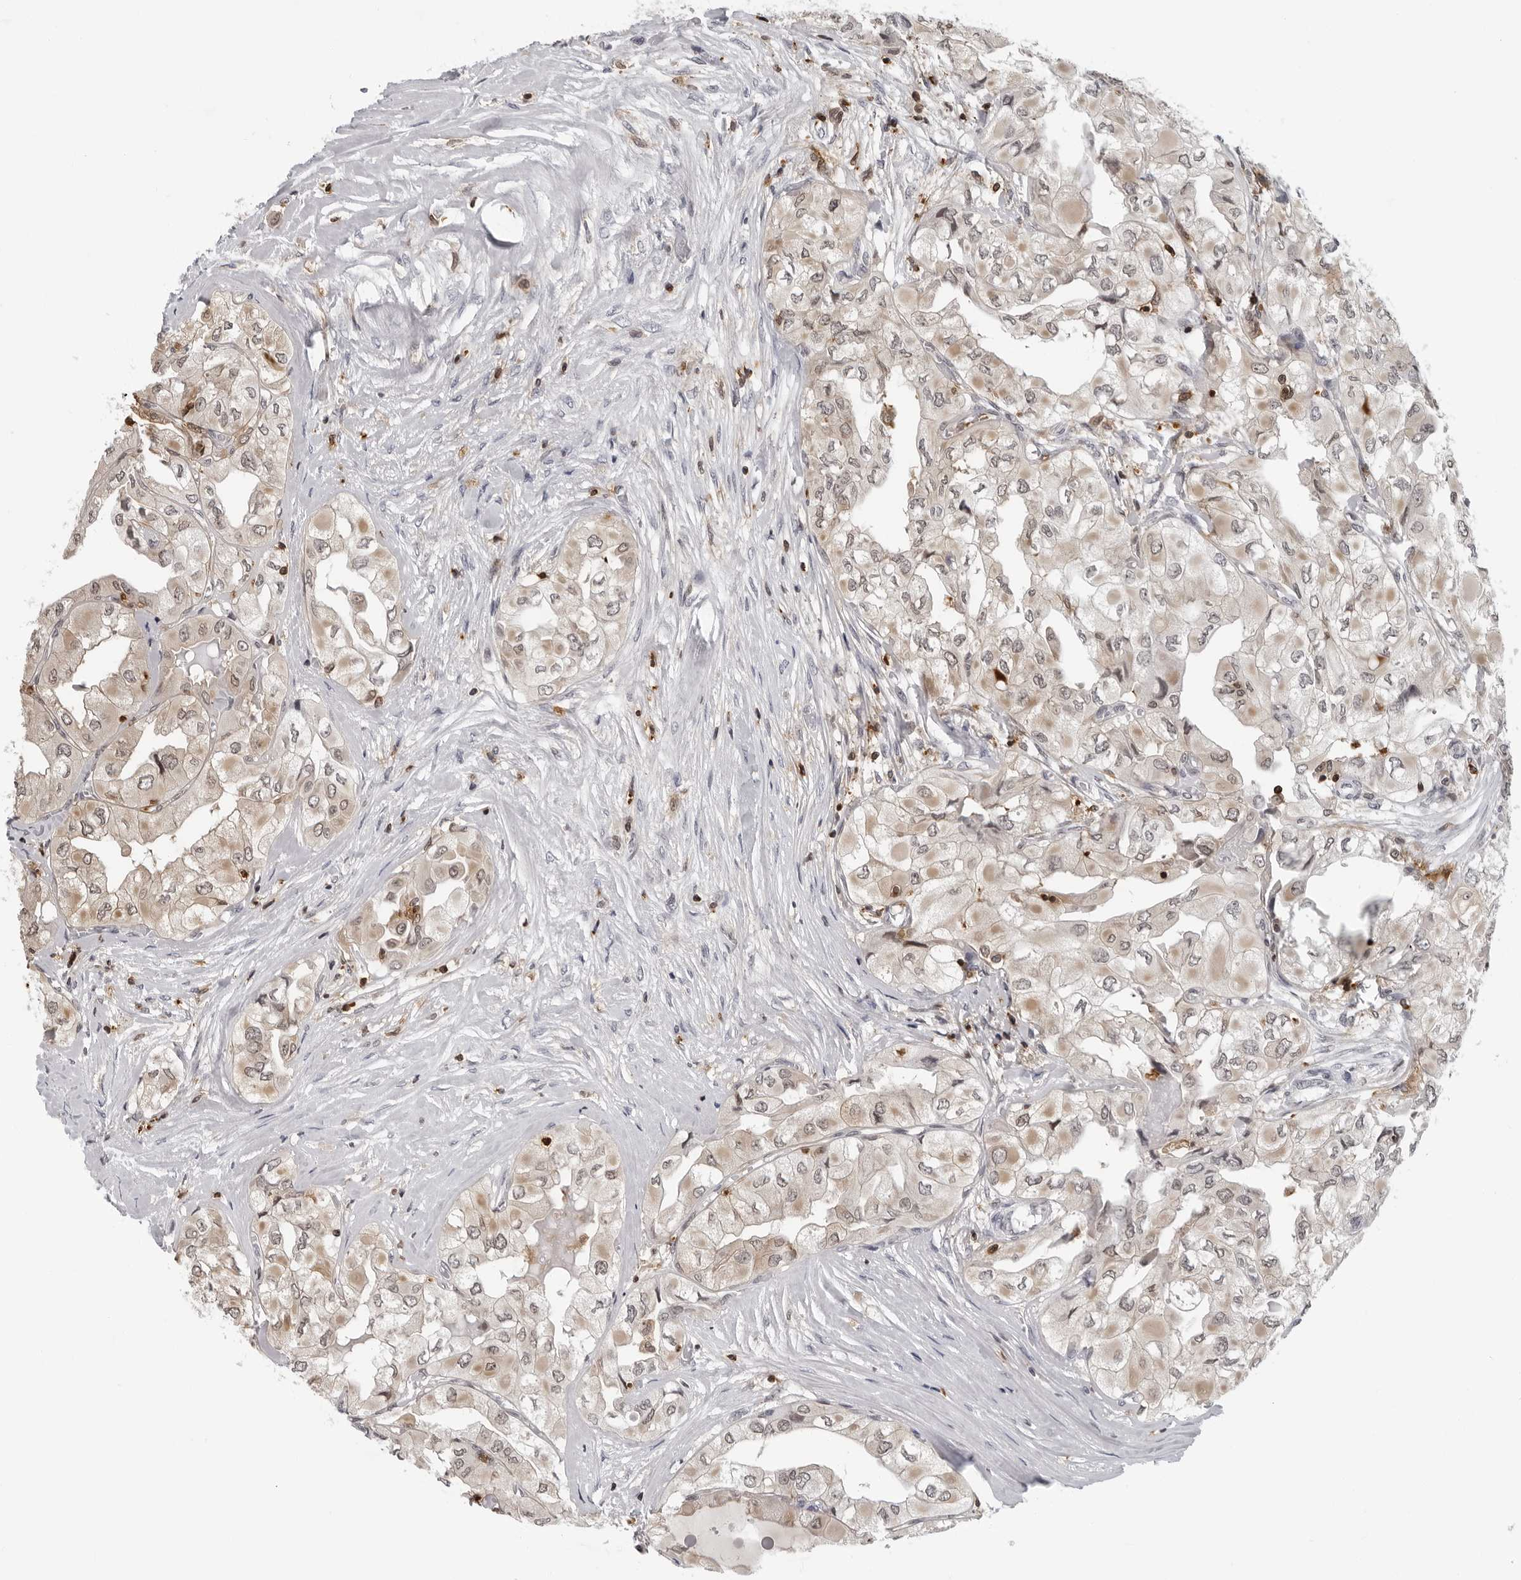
{"staining": {"intensity": "weak", "quantity": "25%-75%", "location": "cytoplasmic/membranous"}, "tissue": "thyroid cancer", "cell_type": "Tumor cells", "image_type": "cancer", "snomed": [{"axis": "morphology", "description": "Papillary adenocarcinoma, NOS"}, {"axis": "topography", "description": "Thyroid gland"}], "caption": "Brown immunohistochemical staining in papillary adenocarcinoma (thyroid) reveals weak cytoplasmic/membranous expression in approximately 25%-75% of tumor cells.", "gene": "HSPH1", "patient": {"sex": "female", "age": 59}}